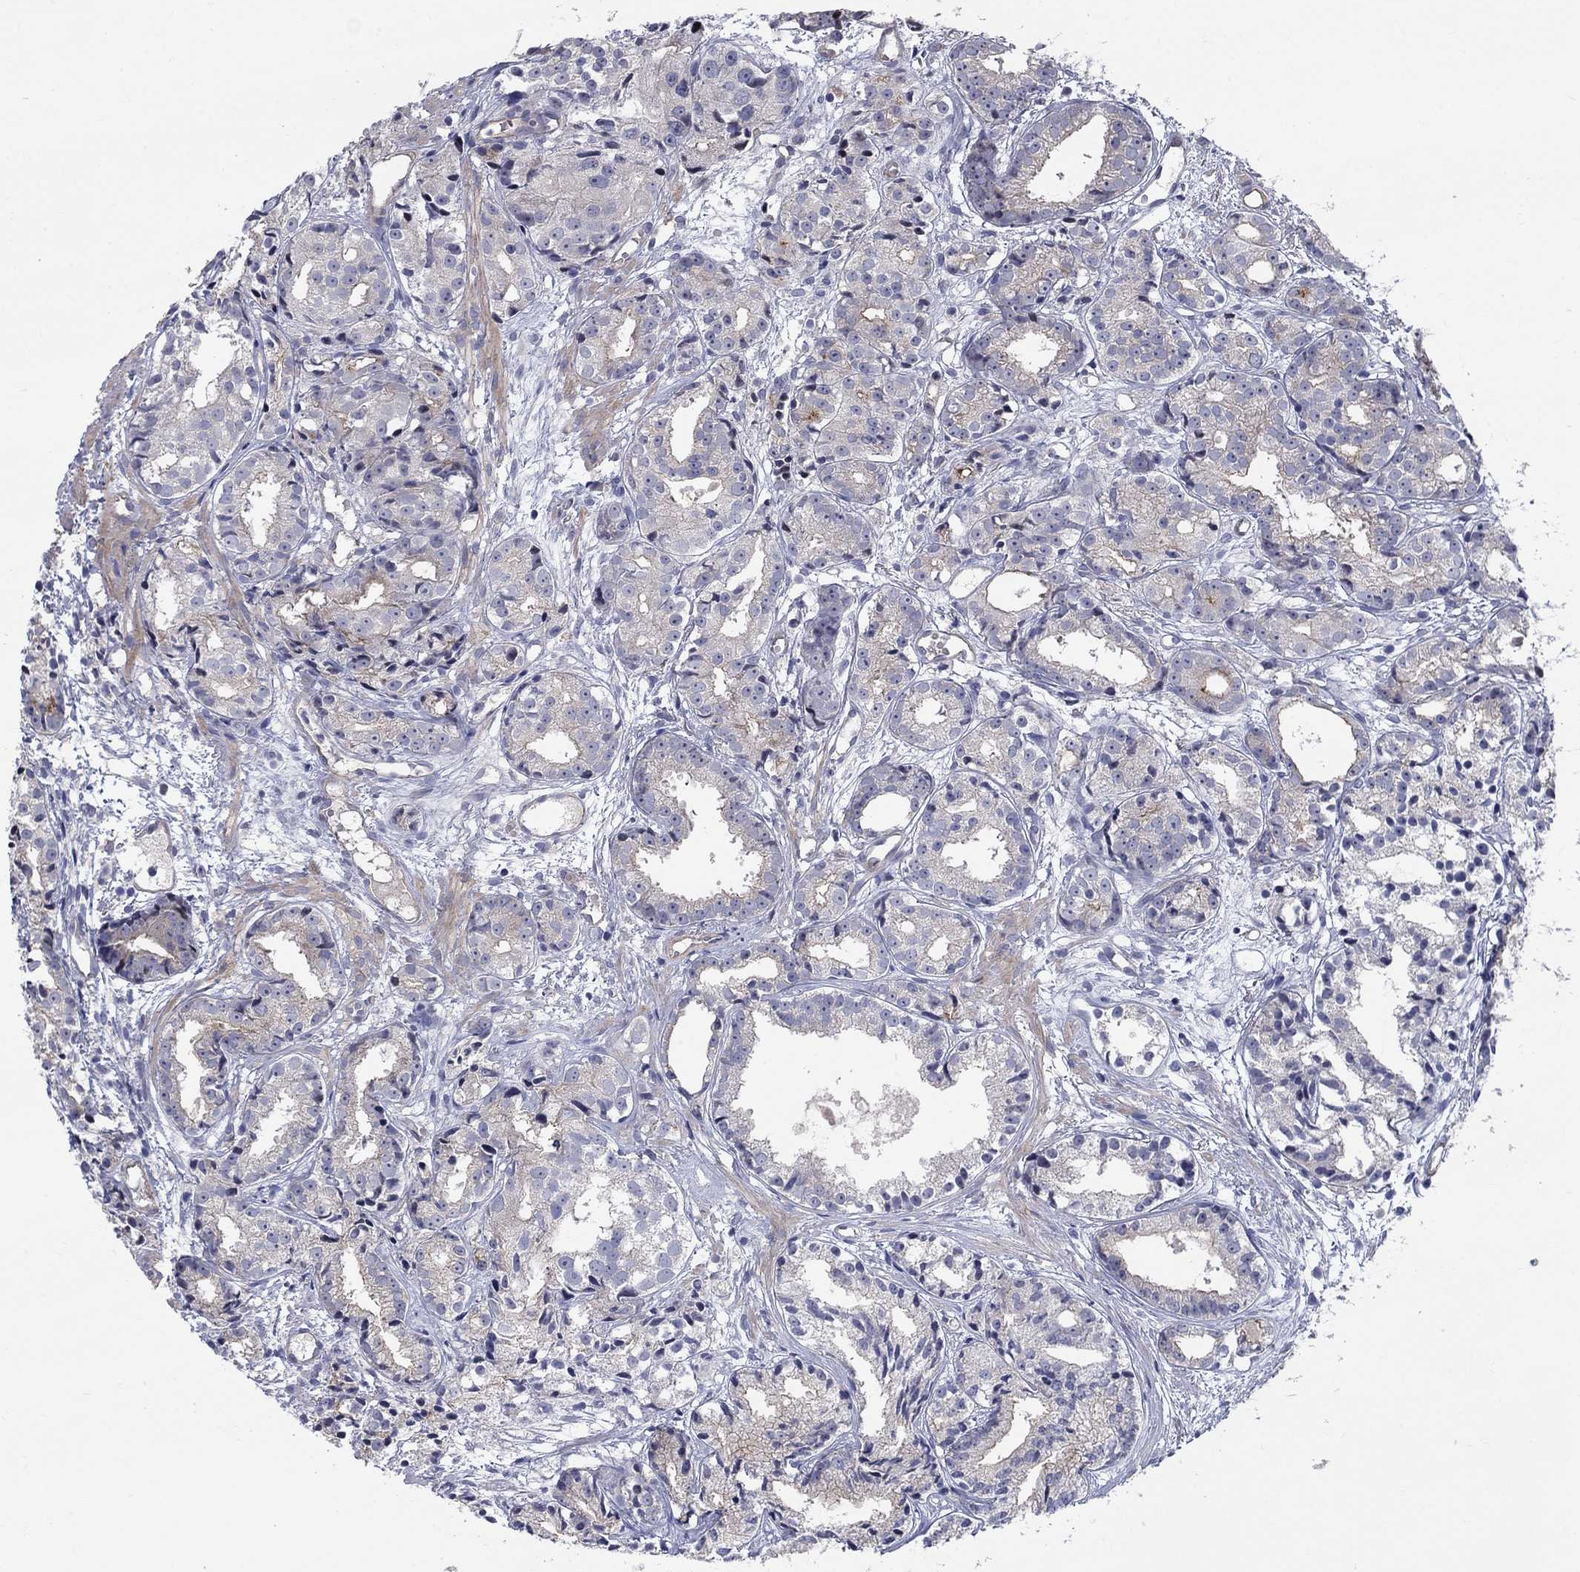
{"staining": {"intensity": "negative", "quantity": "none", "location": "none"}, "tissue": "prostate cancer", "cell_type": "Tumor cells", "image_type": "cancer", "snomed": [{"axis": "morphology", "description": "Adenocarcinoma, Medium grade"}, {"axis": "topography", "description": "Prostate"}], "caption": "A micrograph of human prostate cancer (medium-grade adenocarcinoma) is negative for staining in tumor cells.", "gene": "SLC1A1", "patient": {"sex": "male", "age": 74}}